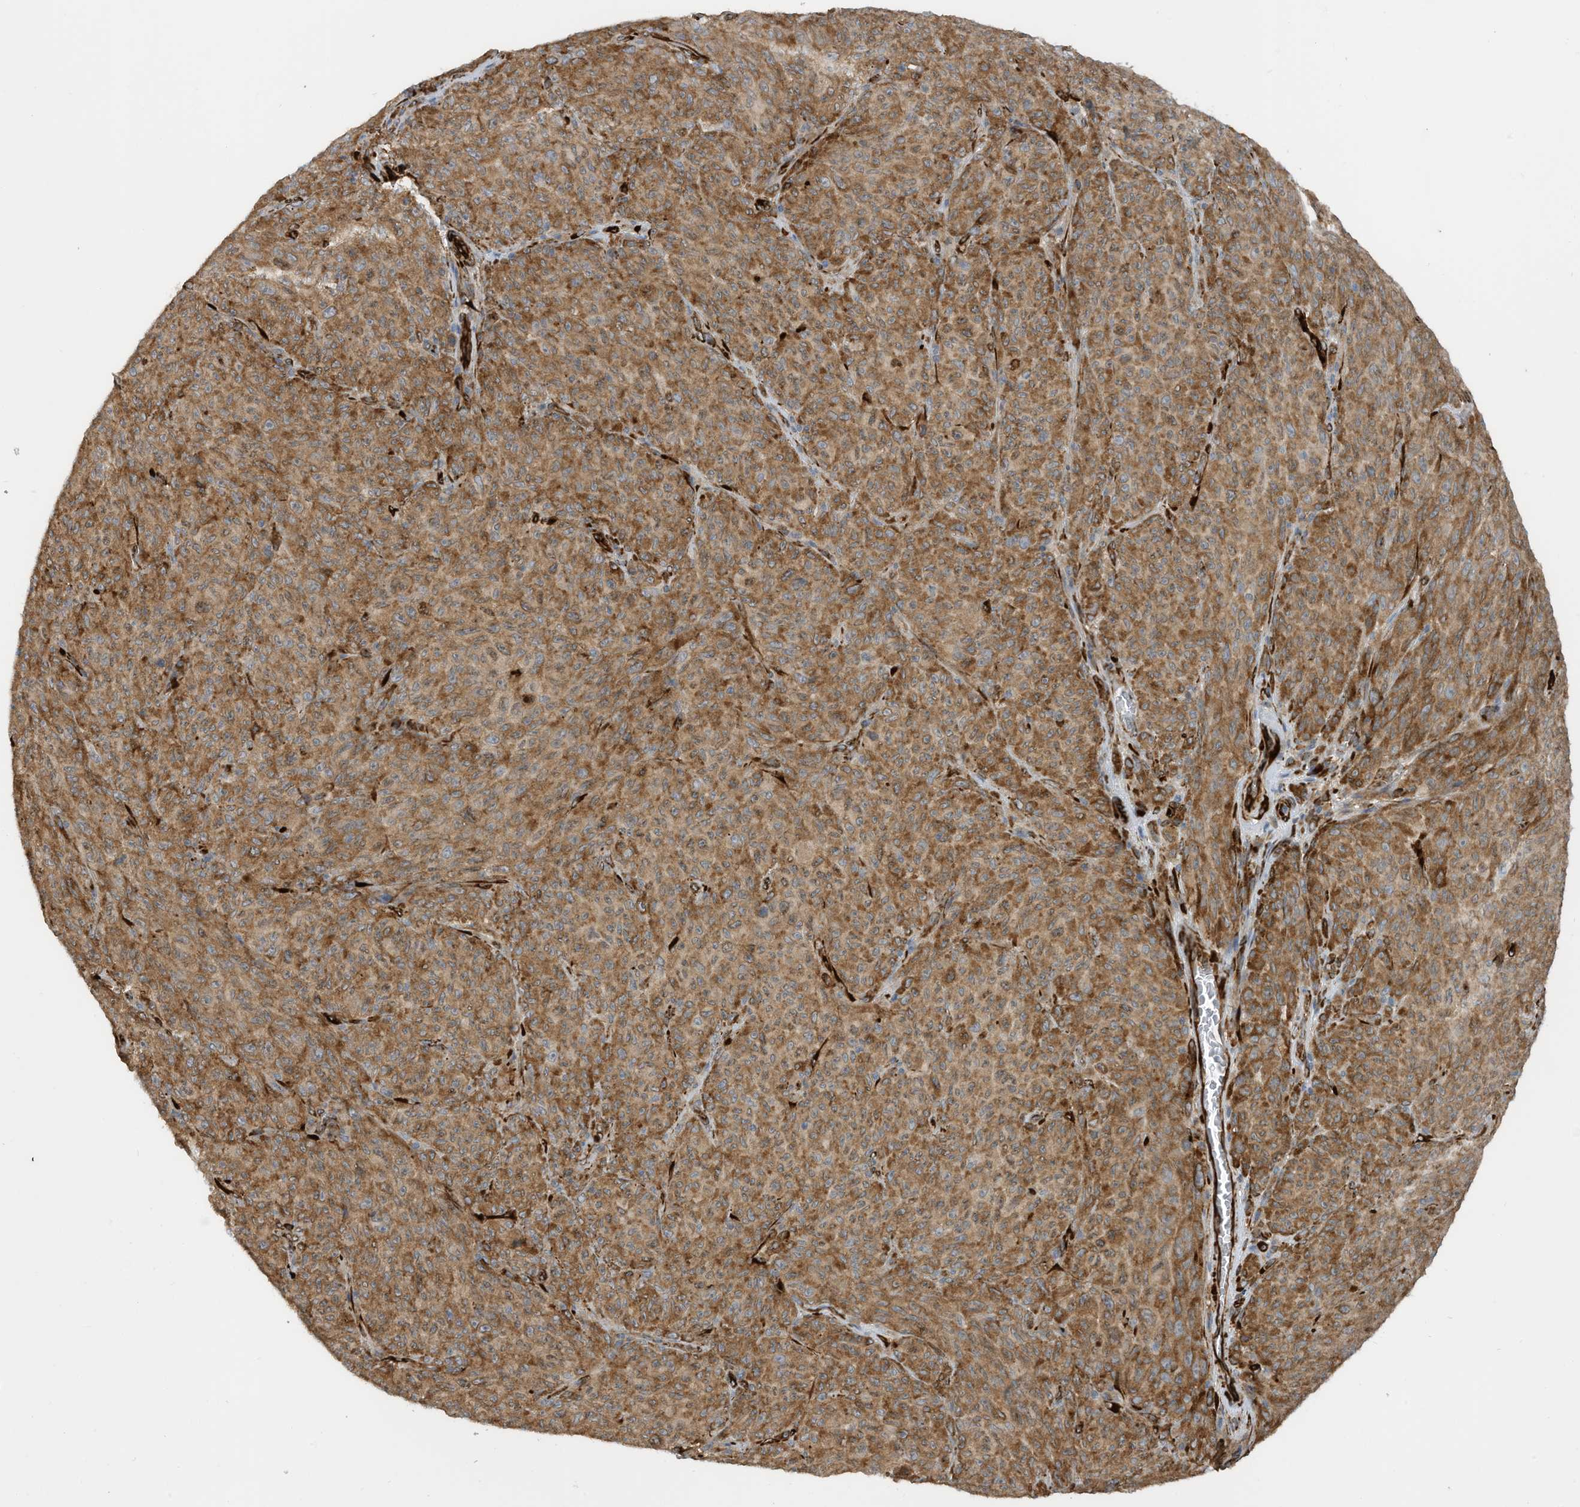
{"staining": {"intensity": "moderate", "quantity": ">75%", "location": "cytoplasmic/membranous"}, "tissue": "melanoma", "cell_type": "Tumor cells", "image_type": "cancer", "snomed": [{"axis": "morphology", "description": "Malignant melanoma, NOS"}, {"axis": "topography", "description": "Skin"}], "caption": "Immunohistochemistry of malignant melanoma displays medium levels of moderate cytoplasmic/membranous staining in approximately >75% of tumor cells.", "gene": "ZBTB45", "patient": {"sex": "female", "age": 82}}